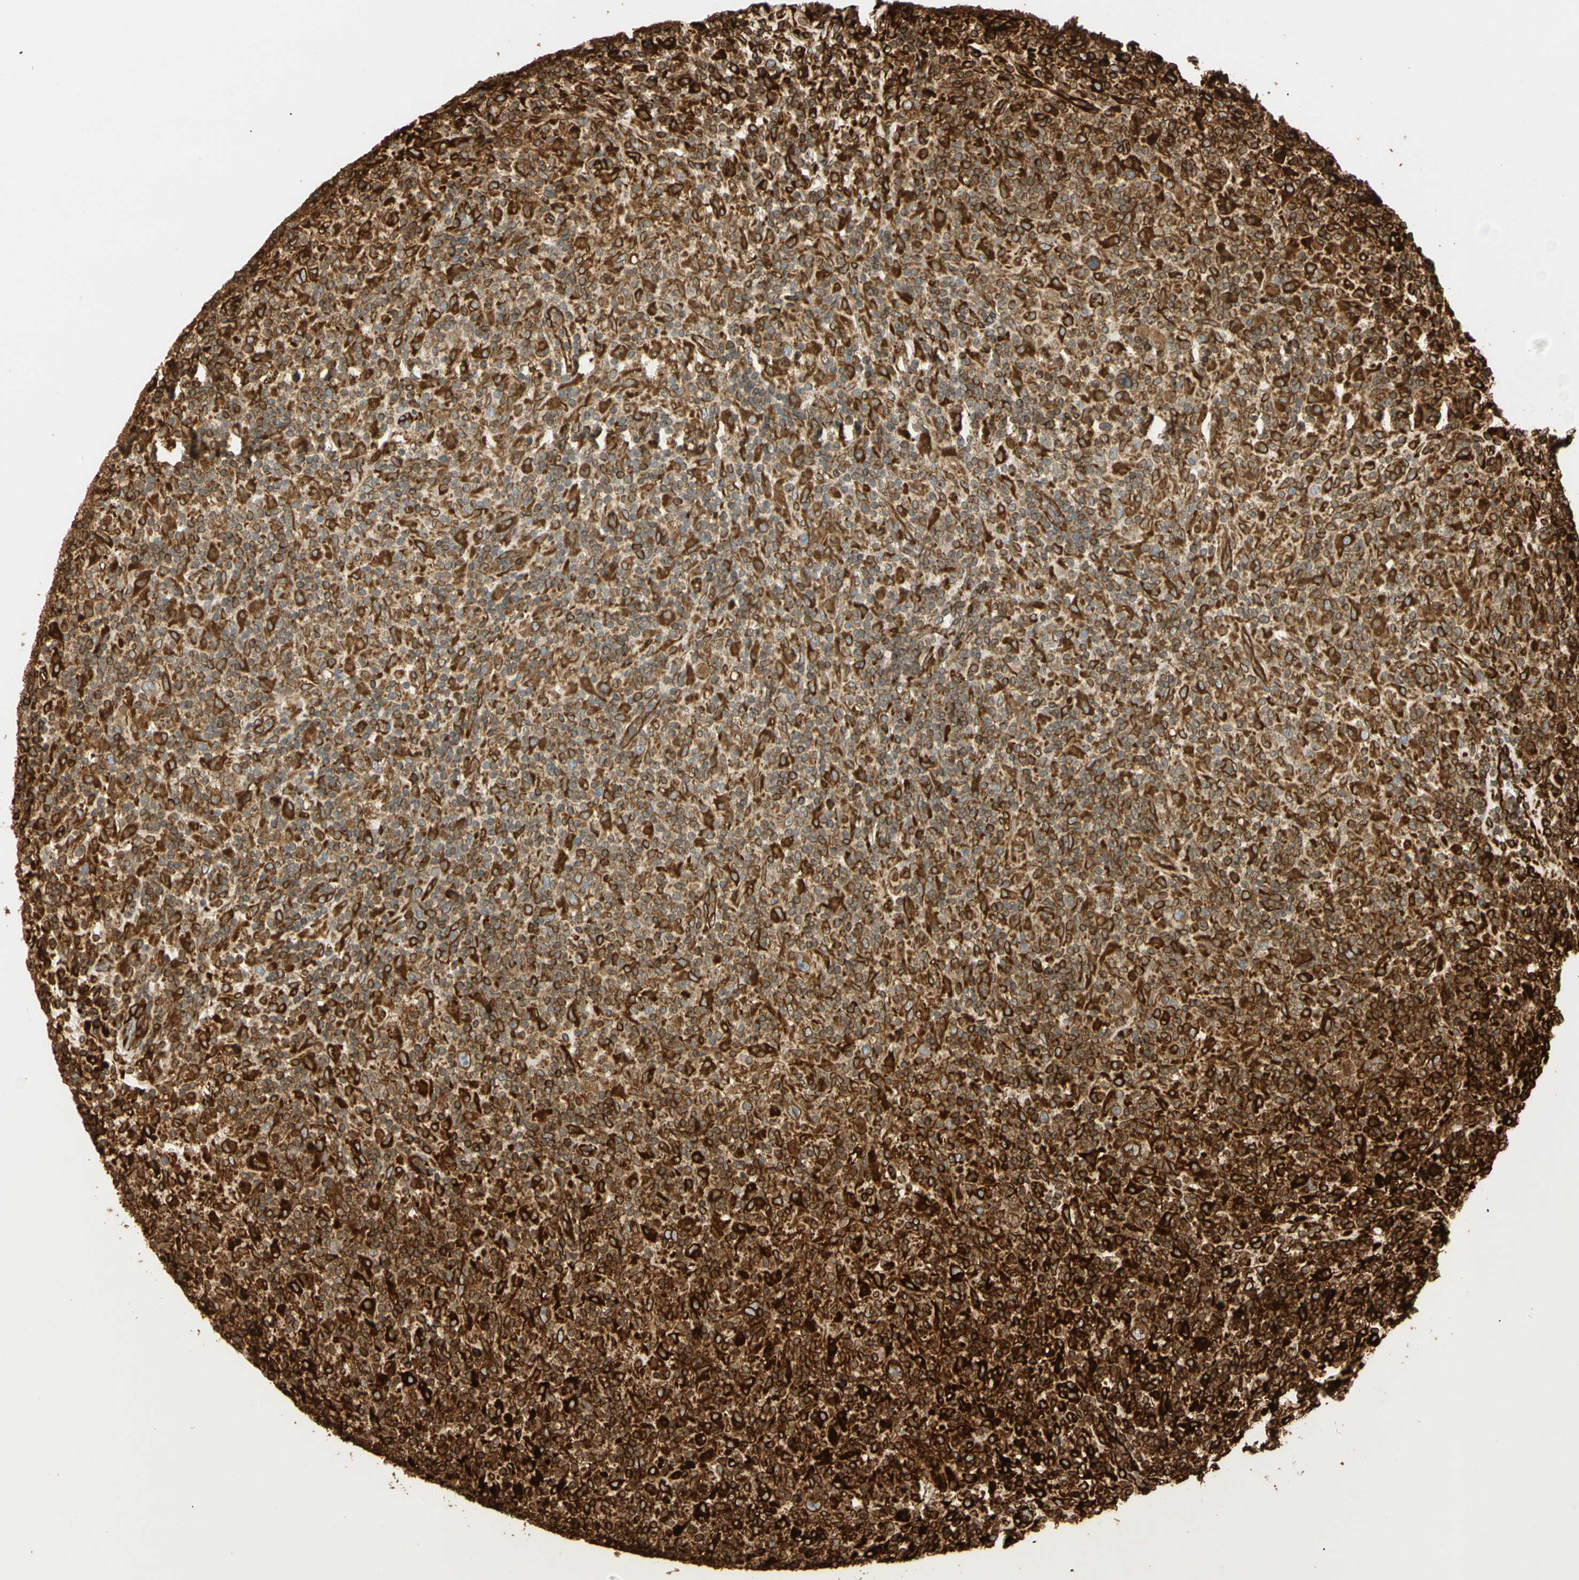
{"staining": {"intensity": "strong", "quantity": ">75%", "location": "cytoplasmic/membranous"}, "tissue": "lymphoma", "cell_type": "Tumor cells", "image_type": "cancer", "snomed": [{"axis": "morphology", "description": "Hodgkin's disease, NOS"}, {"axis": "topography", "description": "Lymph node"}], "caption": "The photomicrograph demonstrates a brown stain indicating the presence of a protein in the cytoplasmic/membranous of tumor cells in Hodgkin's disease.", "gene": "TAPBP", "patient": {"sex": "male", "age": 70}}